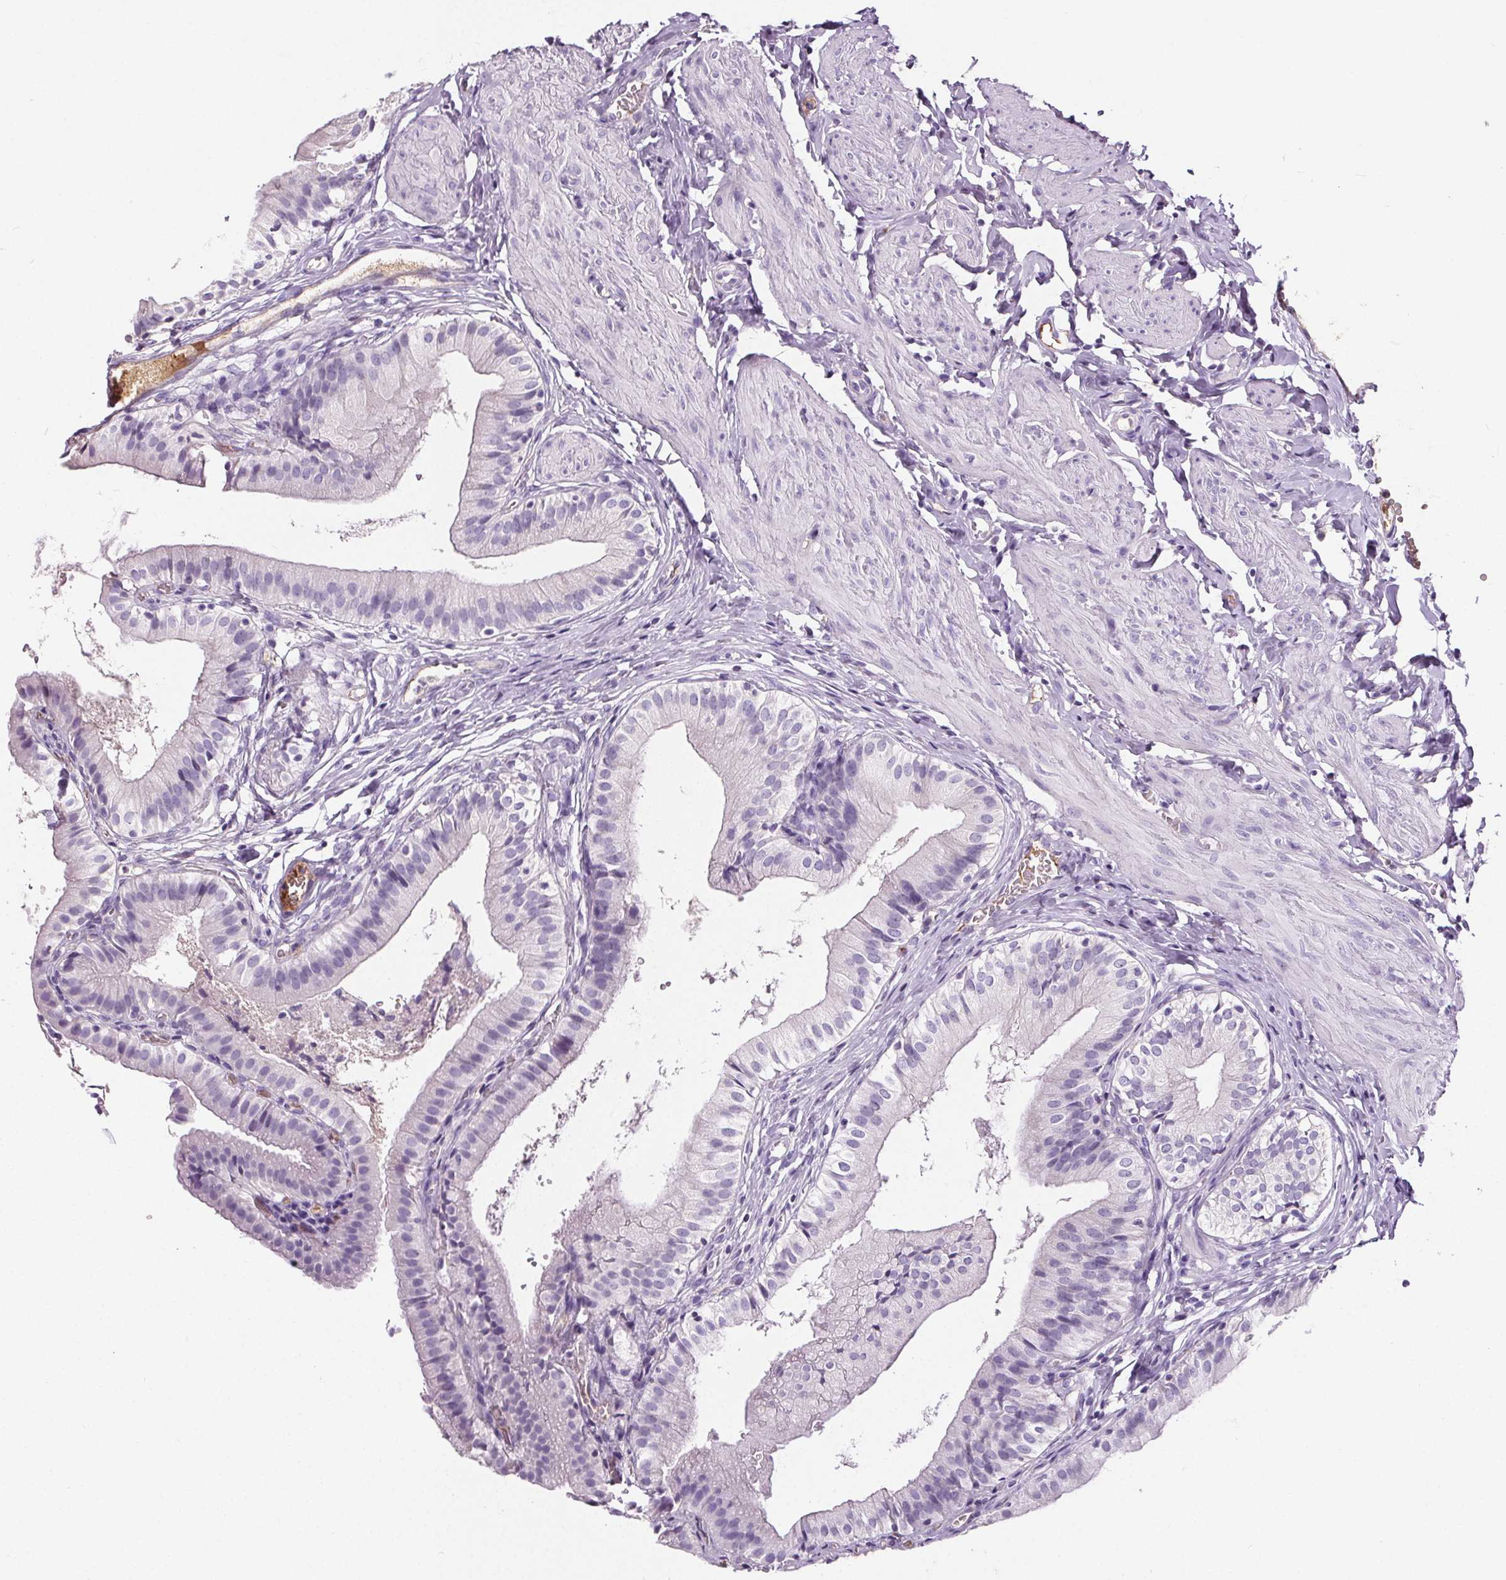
{"staining": {"intensity": "negative", "quantity": "none", "location": "none"}, "tissue": "gallbladder", "cell_type": "Glandular cells", "image_type": "normal", "snomed": [{"axis": "morphology", "description": "Normal tissue, NOS"}, {"axis": "topography", "description": "Gallbladder"}], "caption": "A micrograph of human gallbladder is negative for staining in glandular cells. The staining is performed using DAB brown chromogen with nuclei counter-stained in using hematoxylin.", "gene": "CD5L", "patient": {"sex": "female", "age": 47}}